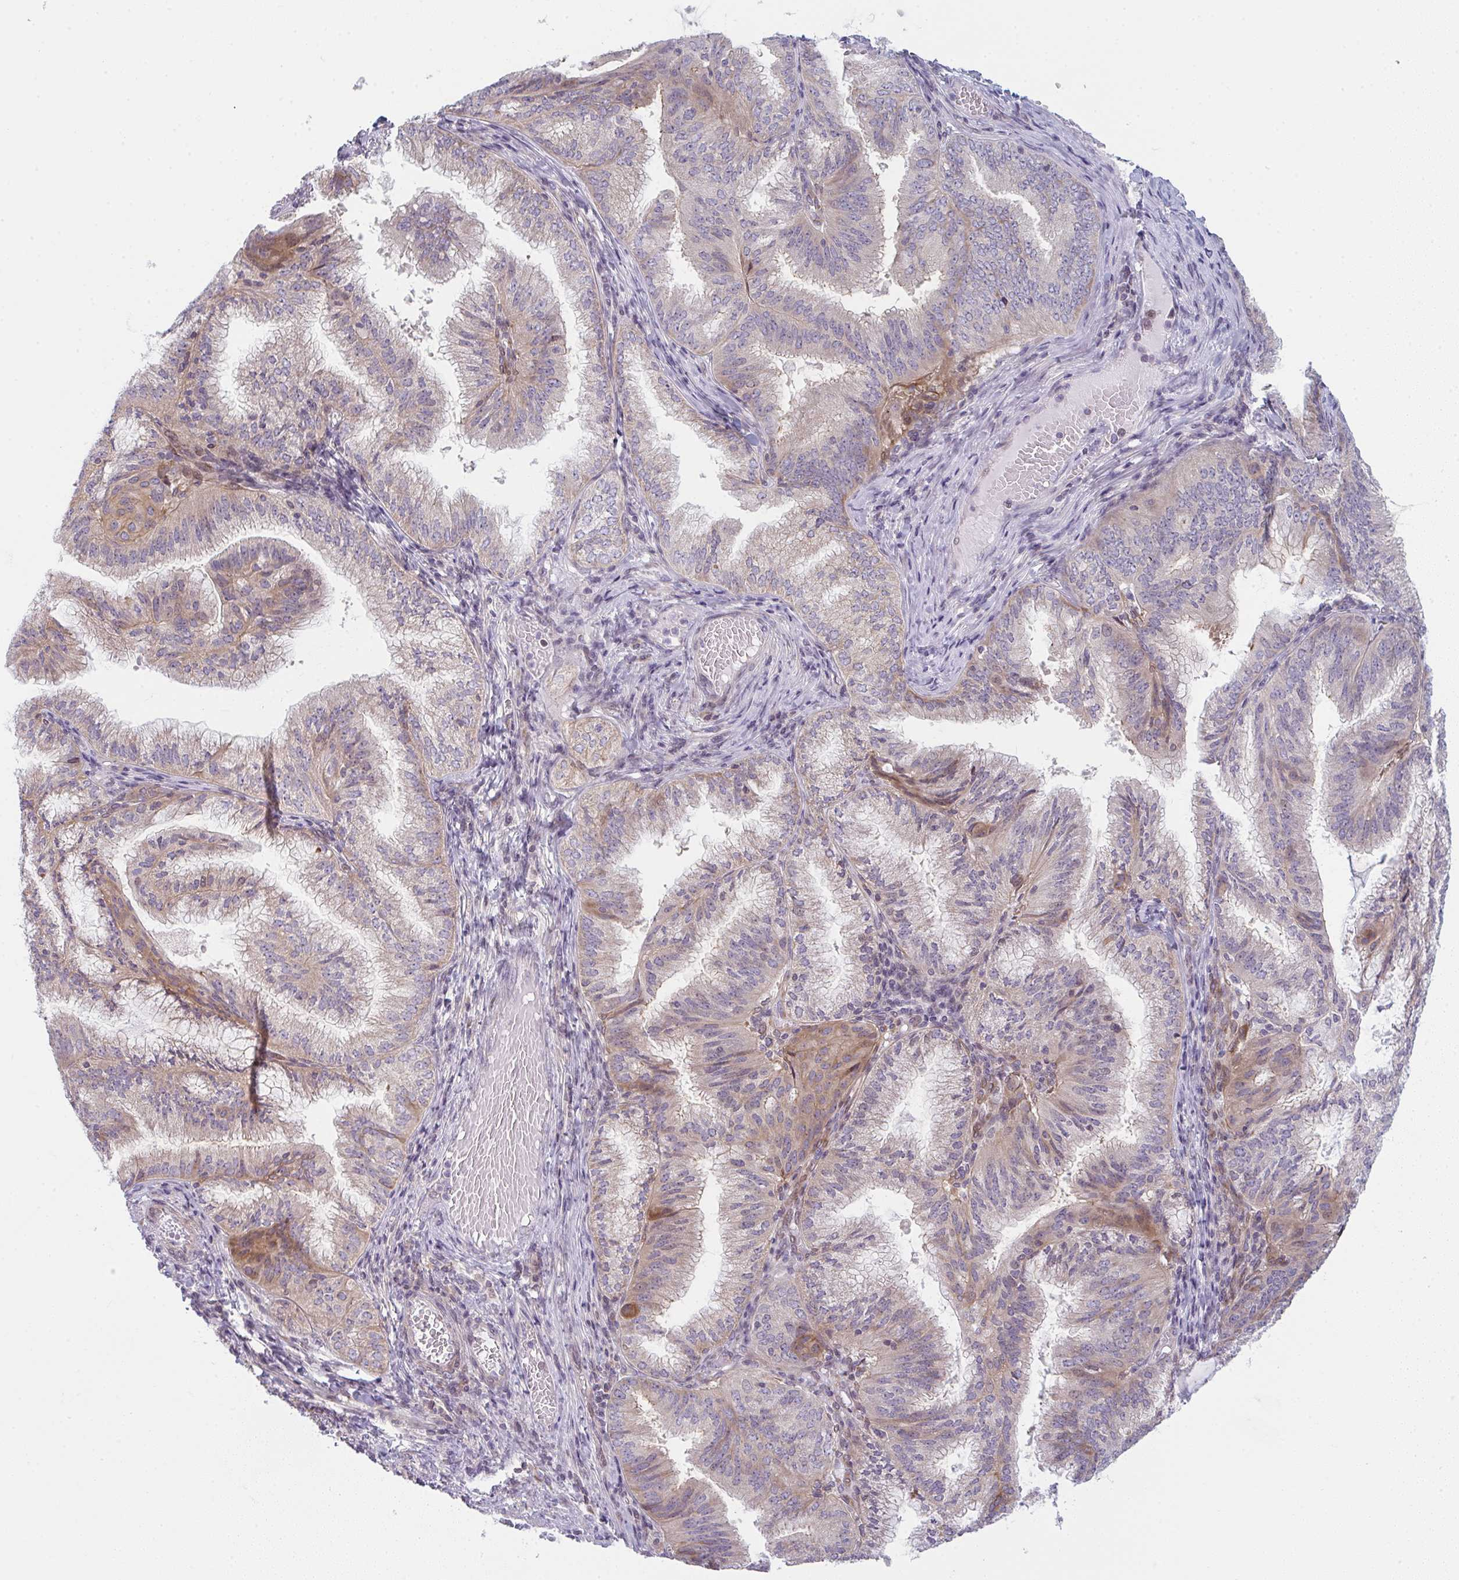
{"staining": {"intensity": "moderate", "quantity": "<25%", "location": "cytoplasmic/membranous"}, "tissue": "endometrial cancer", "cell_type": "Tumor cells", "image_type": "cancer", "snomed": [{"axis": "morphology", "description": "Adenocarcinoma, NOS"}, {"axis": "topography", "description": "Endometrium"}], "caption": "Endometrial cancer (adenocarcinoma) stained for a protein shows moderate cytoplasmic/membranous positivity in tumor cells.", "gene": "TMEM237", "patient": {"sex": "female", "age": 49}}